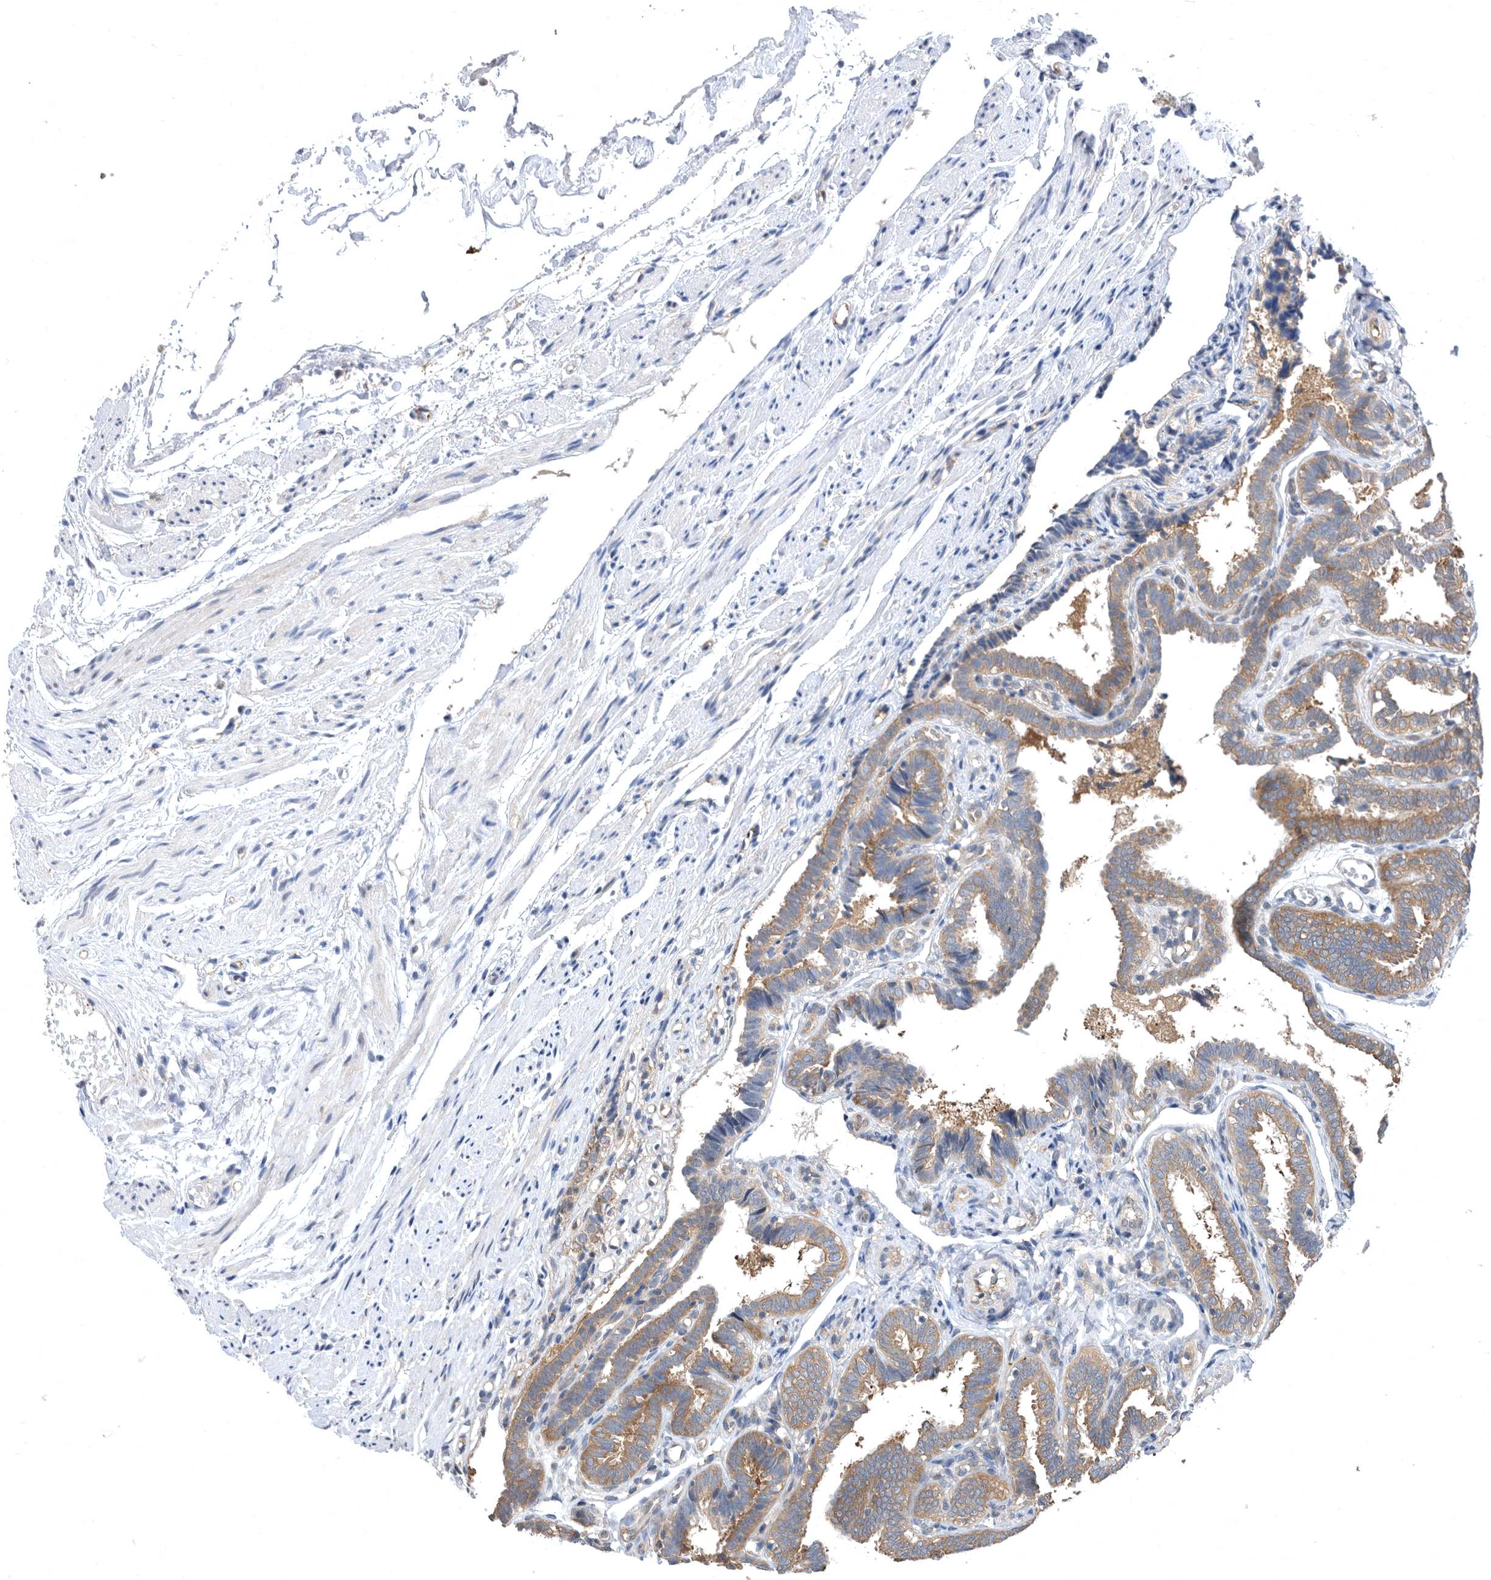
{"staining": {"intensity": "moderate", "quantity": ">75%", "location": "cytoplasmic/membranous"}, "tissue": "fallopian tube", "cell_type": "Glandular cells", "image_type": "normal", "snomed": [{"axis": "morphology", "description": "Normal tissue, NOS"}, {"axis": "topography", "description": "Fallopian tube"}], "caption": "Immunohistochemistry of normal human fallopian tube displays medium levels of moderate cytoplasmic/membranous expression in about >75% of glandular cells.", "gene": "CCT4", "patient": {"sex": "female", "age": 39}}